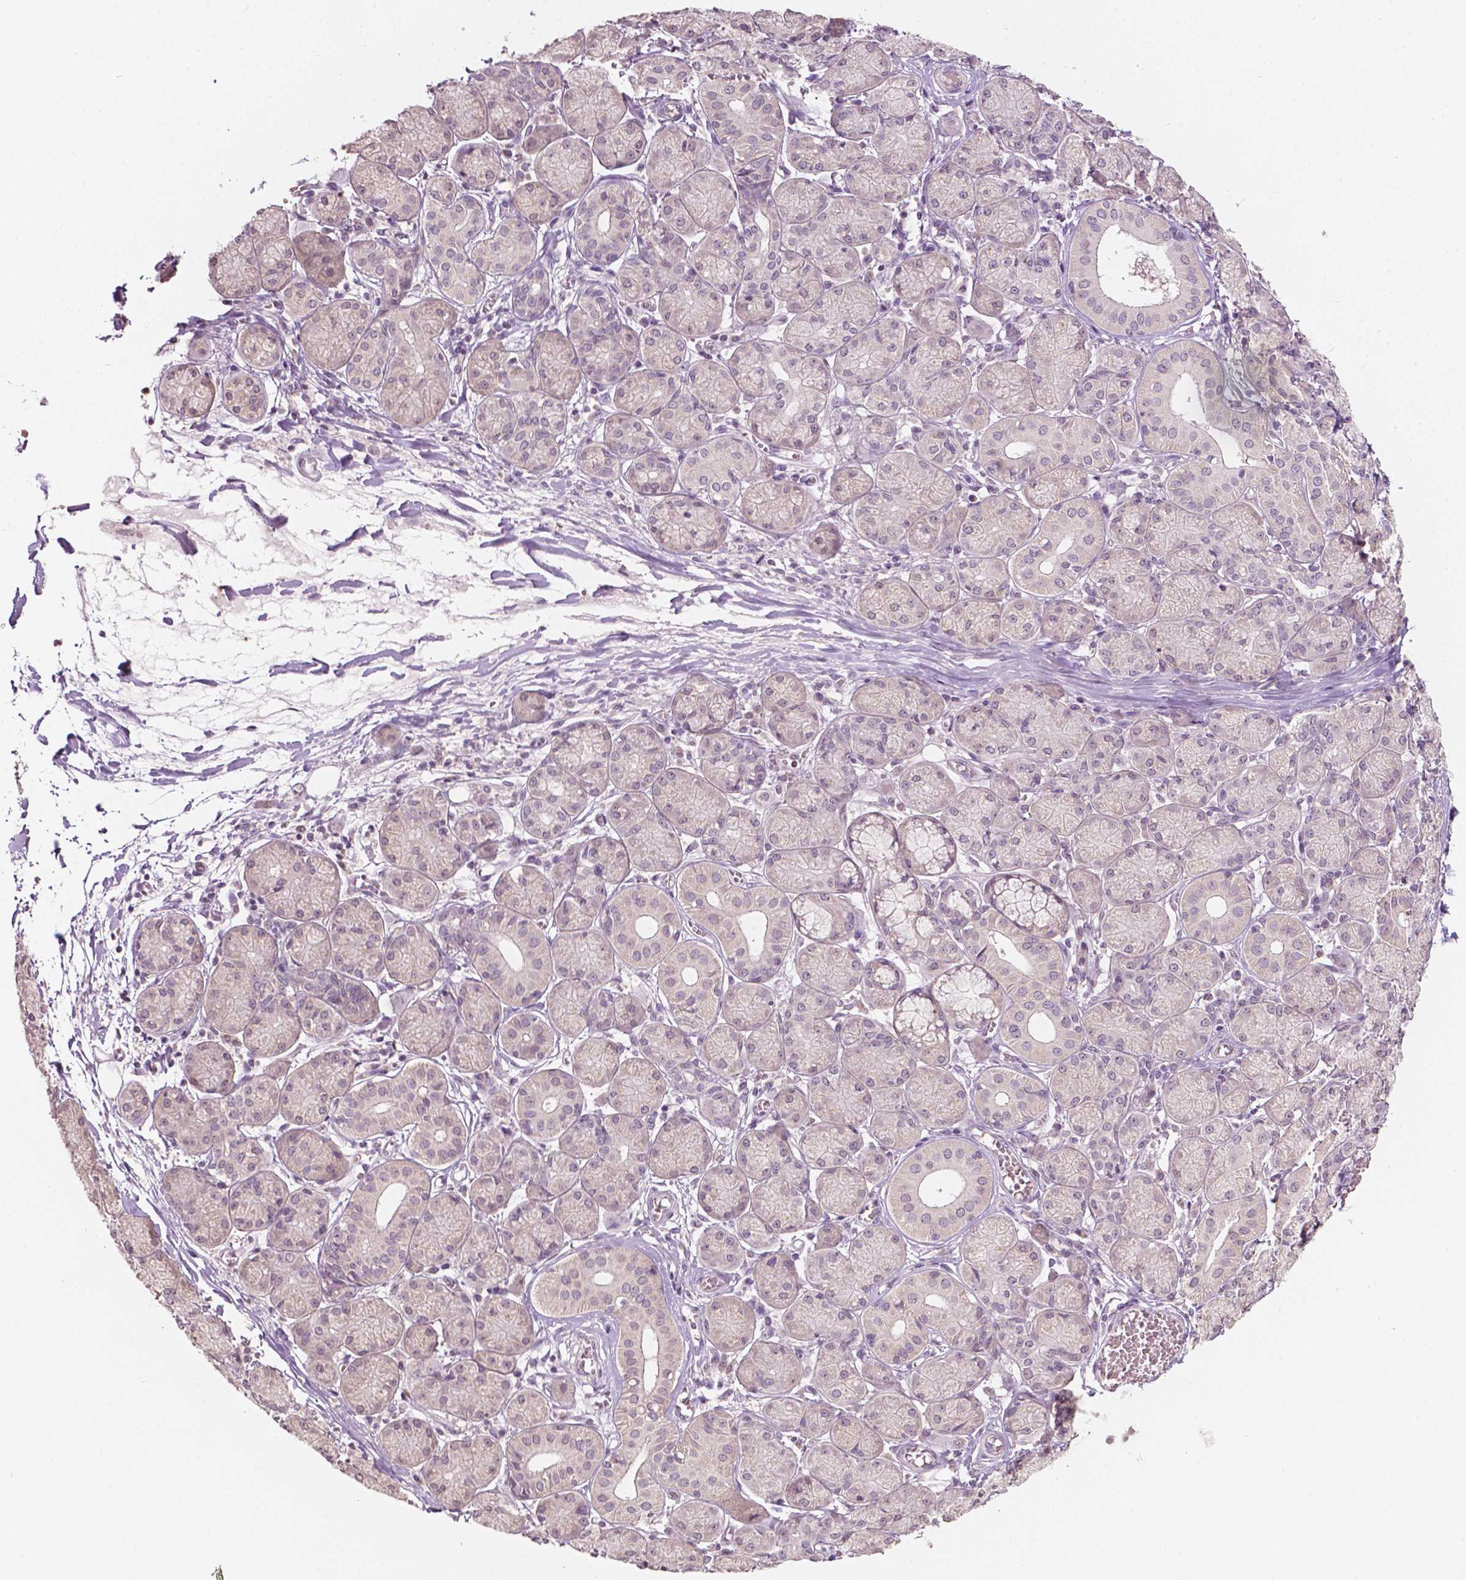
{"staining": {"intensity": "negative", "quantity": "none", "location": "none"}, "tissue": "salivary gland", "cell_type": "Glandular cells", "image_type": "normal", "snomed": [{"axis": "morphology", "description": "Normal tissue, NOS"}, {"axis": "topography", "description": "Salivary gland"}, {"axis": "topography", "description": "Peripheral nerve tissue"}], "caption": "Immunohistochemistry (IHC) histopathology image of unremarkable human salivary gland stained for a protein (brown), which displays no expression in glandular cells. The staining is performed using DAB (3,3'-diaminobenzidine) brown chromogen with nuclei counter-stained in using hematoxylin.", "gene": "NOS1AP", "patient": {"sex": "female", "age": 24}}